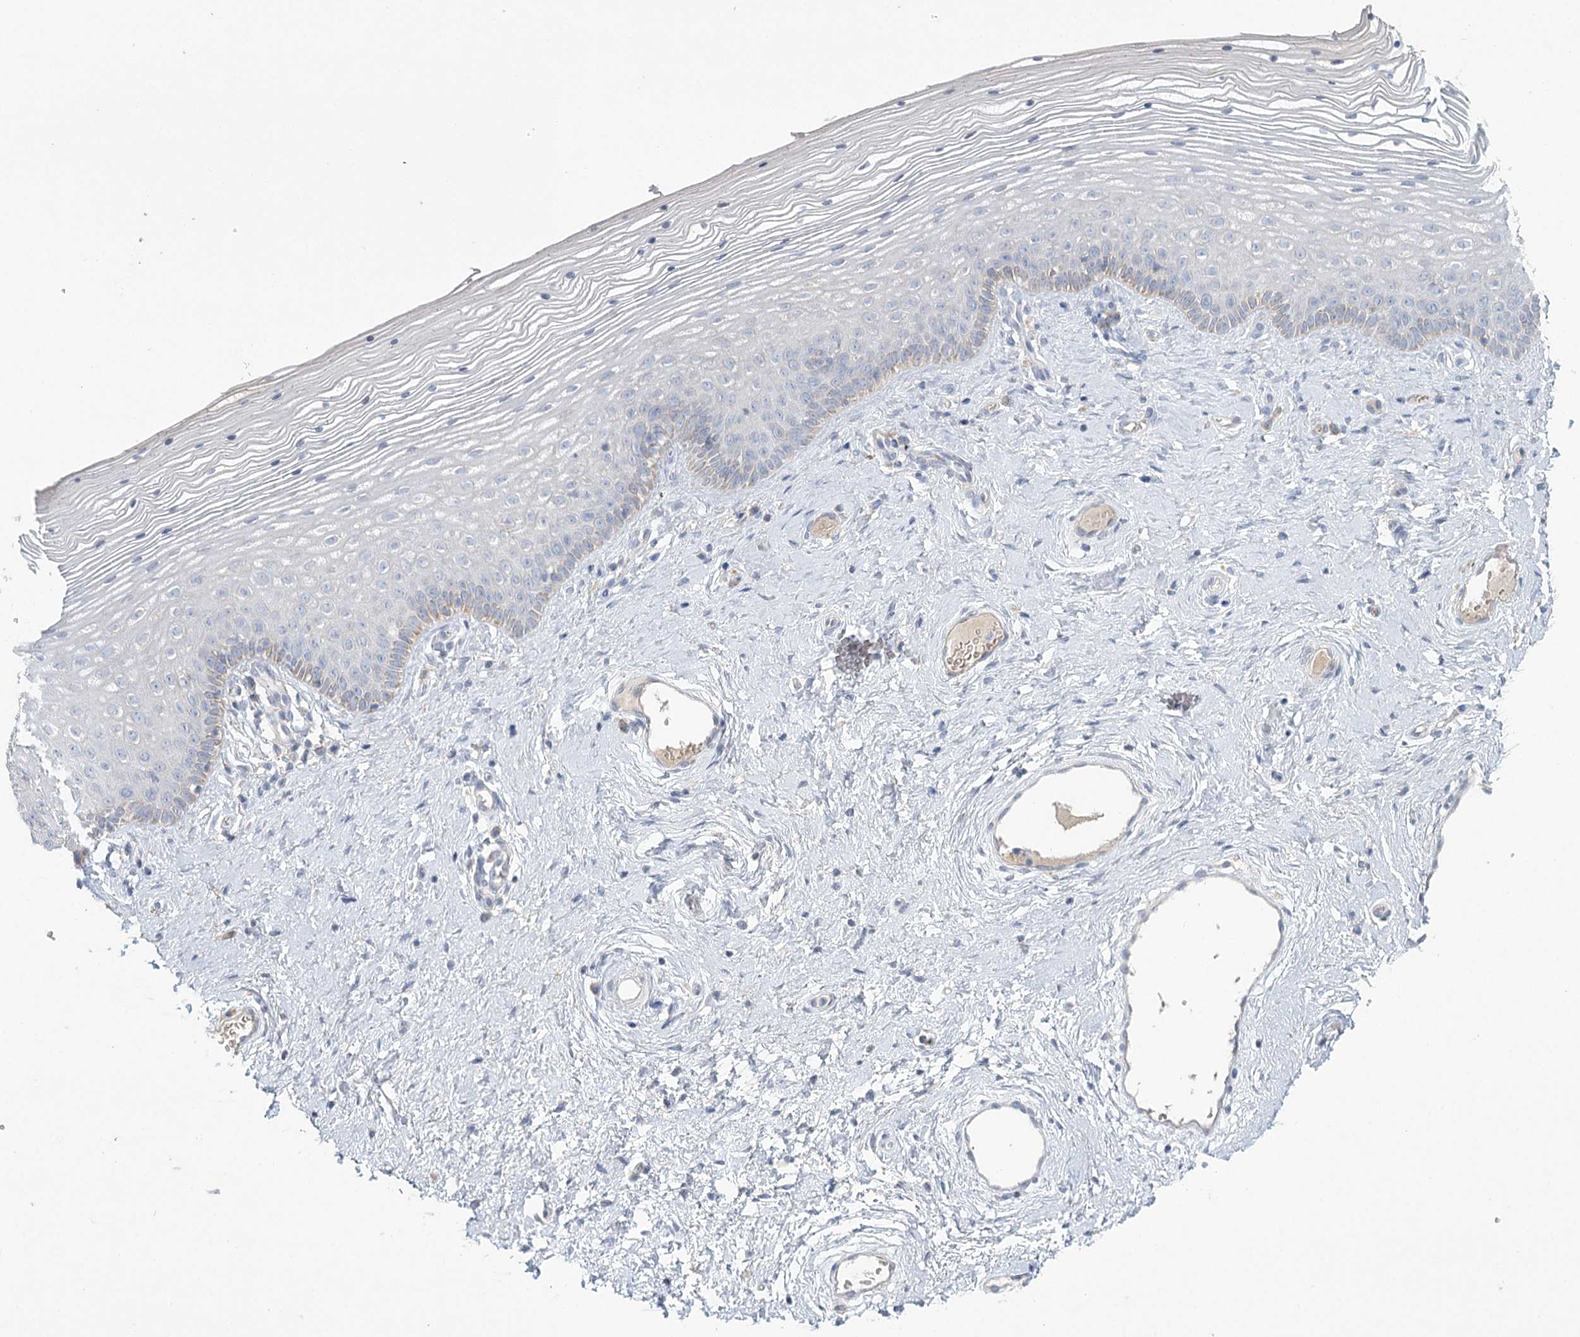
{"staining": {"intensity": "negative", "quantity": "none", "location": "none"}, "tissue": "vagina", "cell_type": "Squamous epithelial cells", "image_type": "normal", "snomed": [{"axis": "morphology", "description": "Normal tissue, NOS"}, {"axis": "topography", "description": "Vagina"}], "caption": "This is an immunohistochemistry (IHC) image of benign vagina. There is no staining in squamous epithelial cells.", "gene": "ARHGAP44", "patient": {"sex": "female", "age": 46}}